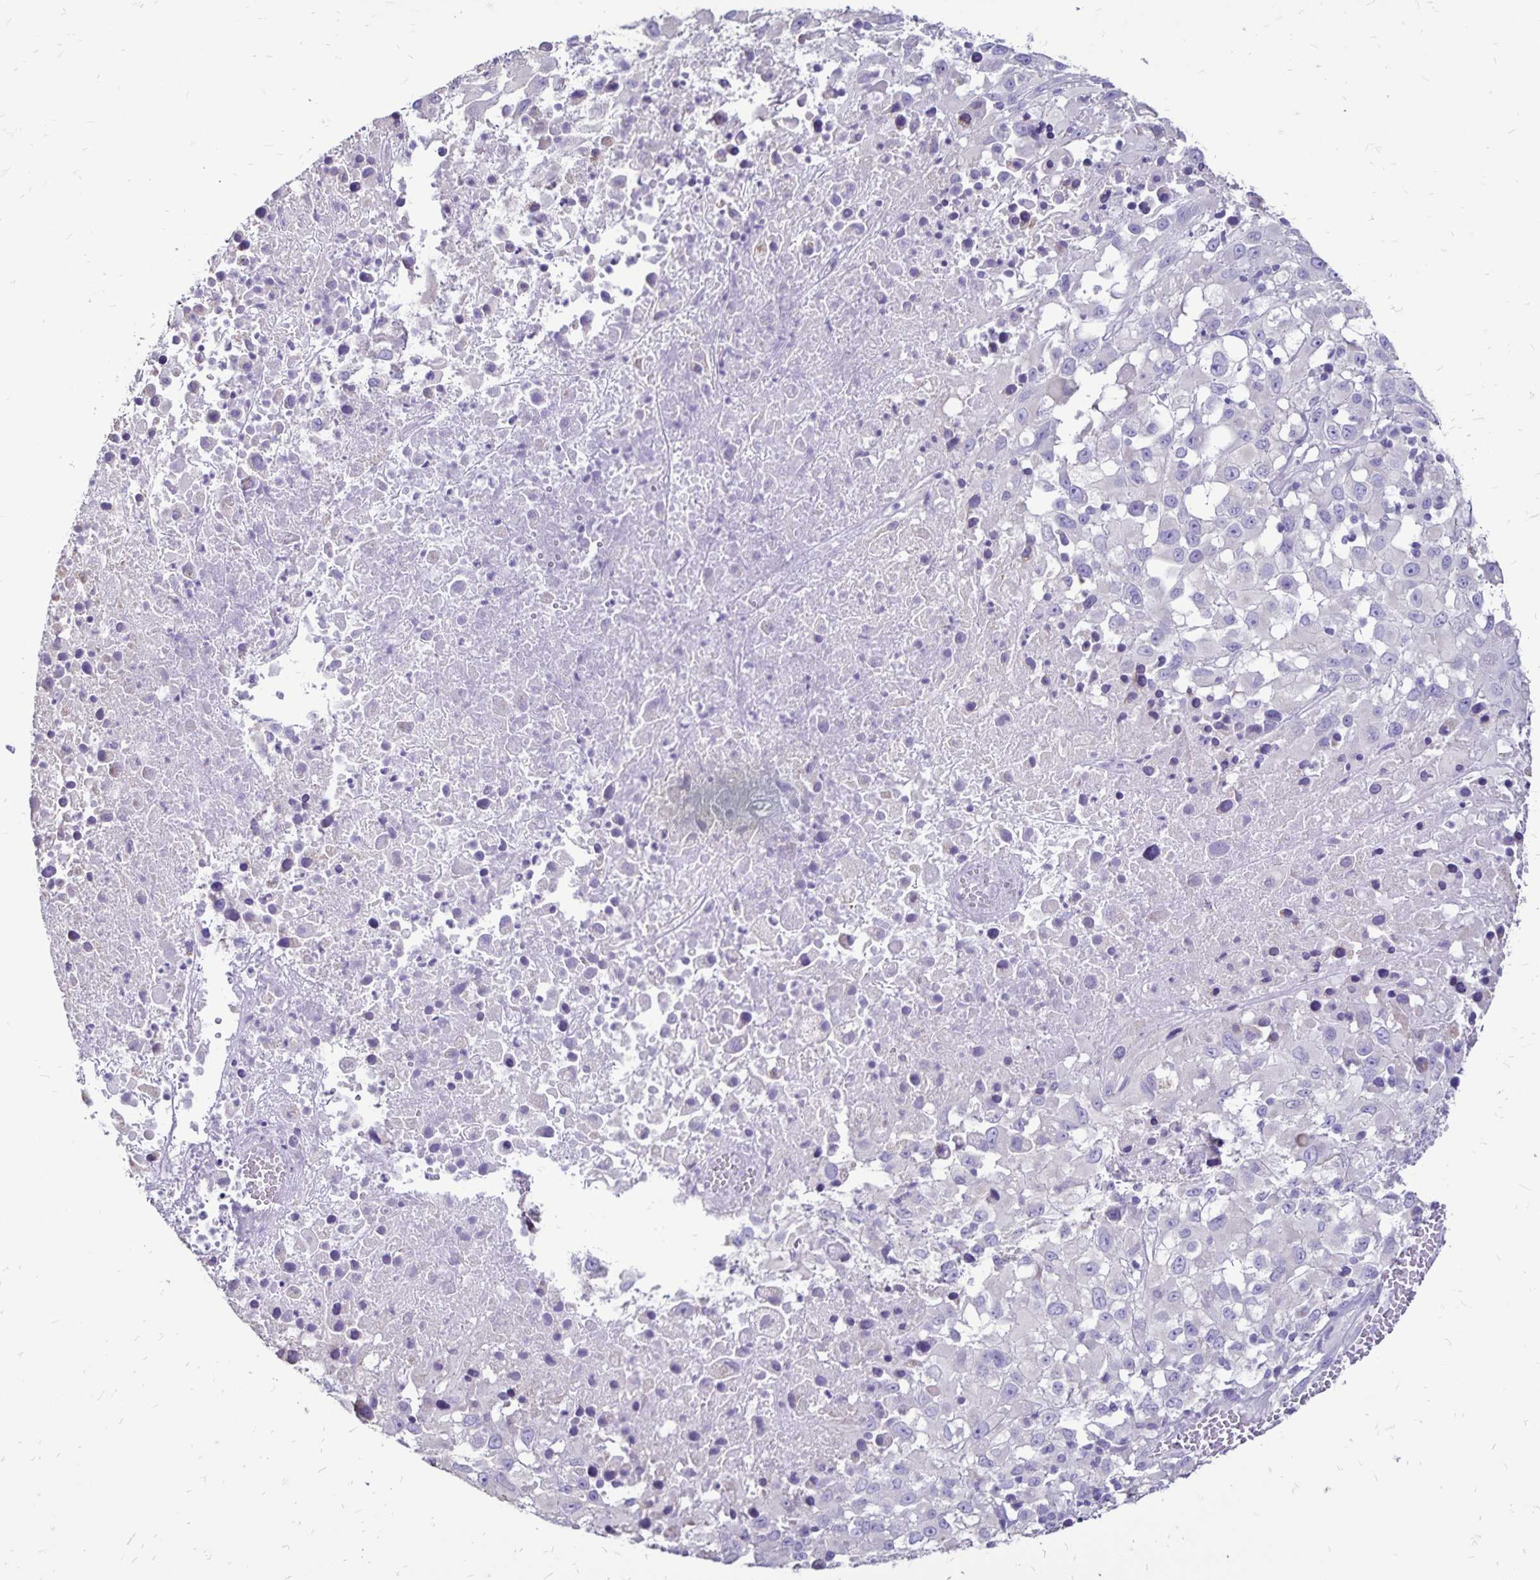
{"staining": {"intensity": "negative", "quantity": "none", "location": "none"}, "tissue": "melanoma", "cell_type": "Tumor cells", "image_type": "cancer", "snomed": [{"axis": "morphology", "description": "Malignant melanoma, Metastatic site"}, {"axis": "topography", "description": "Soft tissue"}], "caption": "This is an IHC micrograph of malignant melanoma (metastatic site). There is no expression in tumor cells.", "gene": "EVPL", "patient": {"sex": "male", "age": 50}}